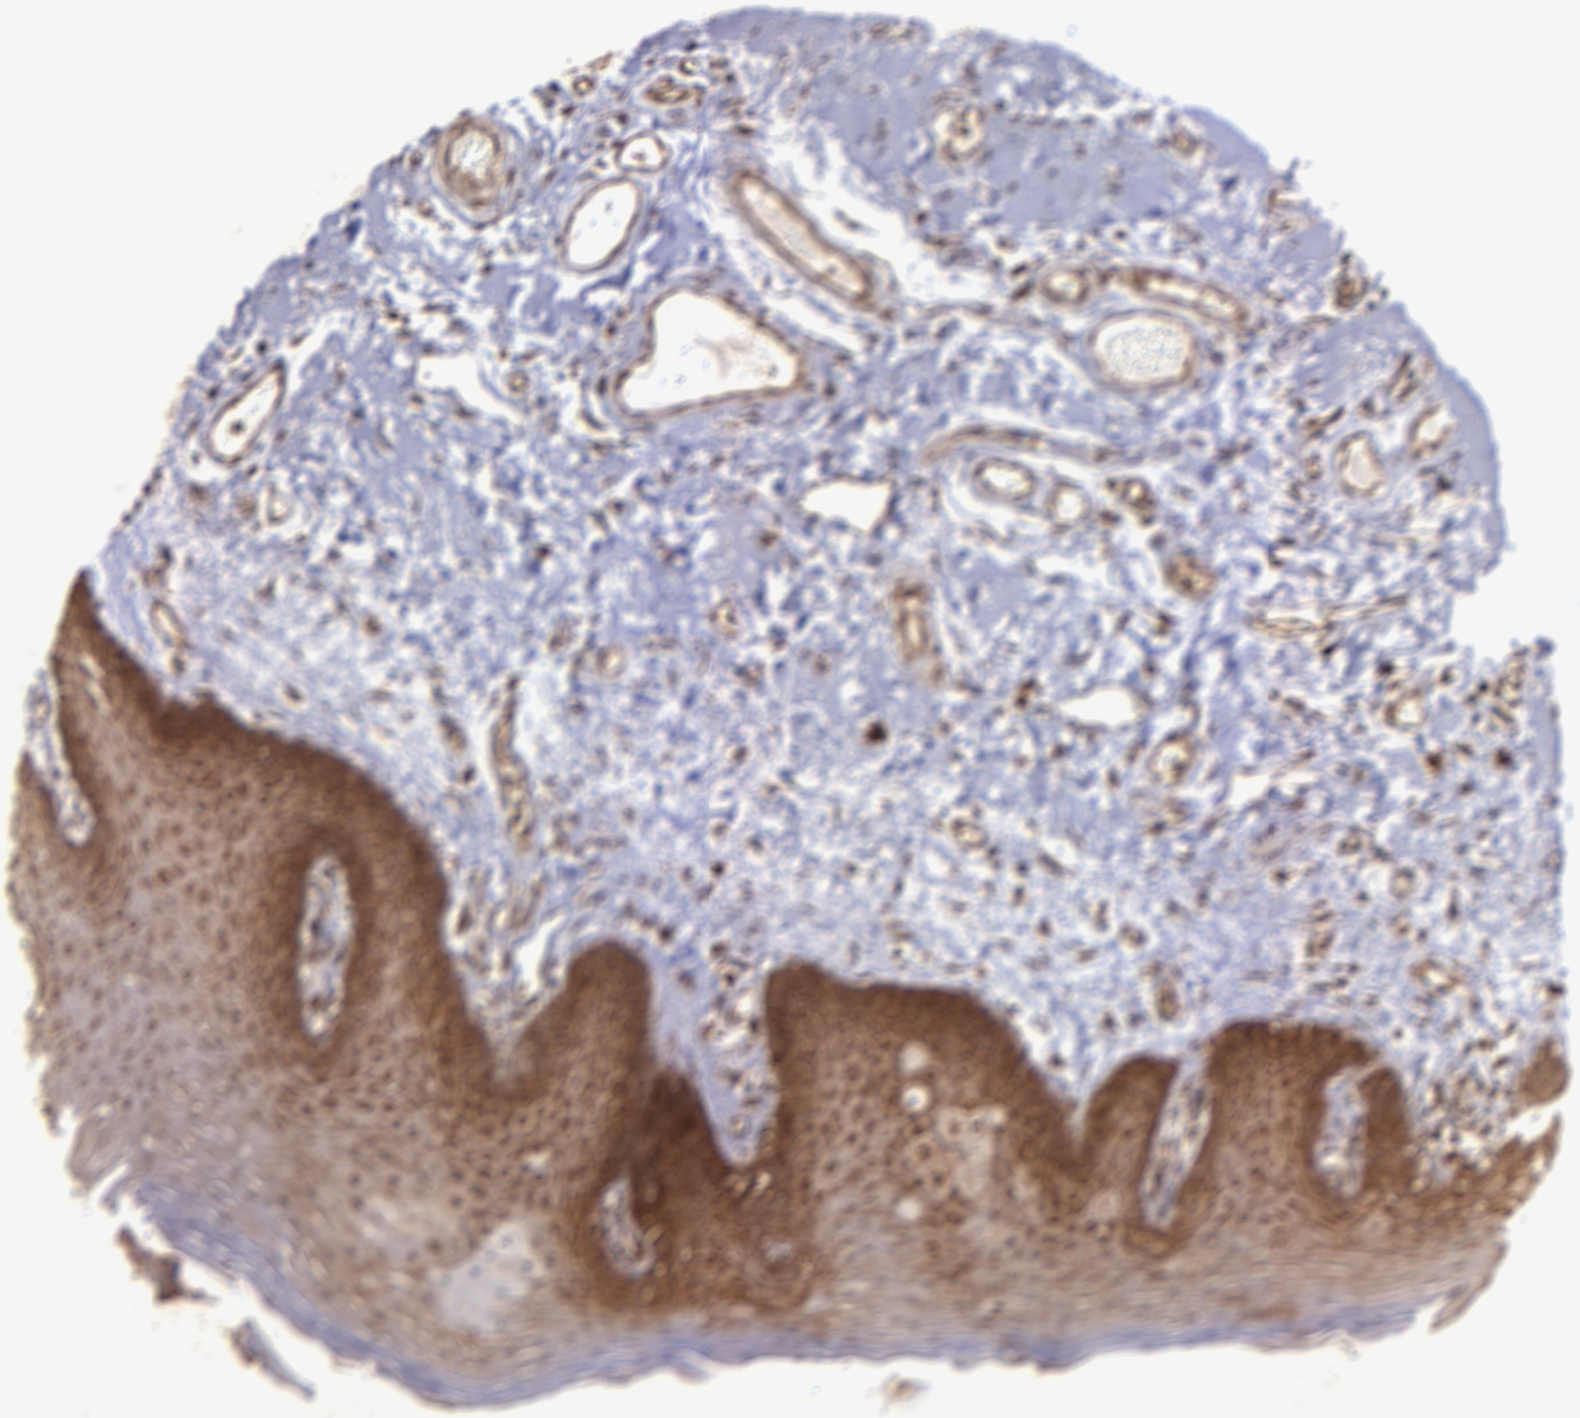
{"staining": {"intensity": "strong", "quantity": ">75%", "location": "cytoplasmic/membranous,nuclear"}, "tissue": "oral mucosa", "cell_type": "Squamous epithelial cells", "image_type": "normal", "snomed": [{"axis": "morphology", "description": "Normal tissue, NOS"}, {"axis": "morphology", "description": "Squamous cell carcinoma, NOS"}, {"axis": "topography", "description": "Skeletal muscle"}, {"axis": "topography", "description": "Oral tissue"}, {"axis": "topography", "description": "Head-Neck"}], "caption": "Oral mucosa stained with a protein marker displays strong staining in squamous epithelial cells.", "gene": "EIF4ENIF1", "patient": {"sex": "male", "age": 71}}